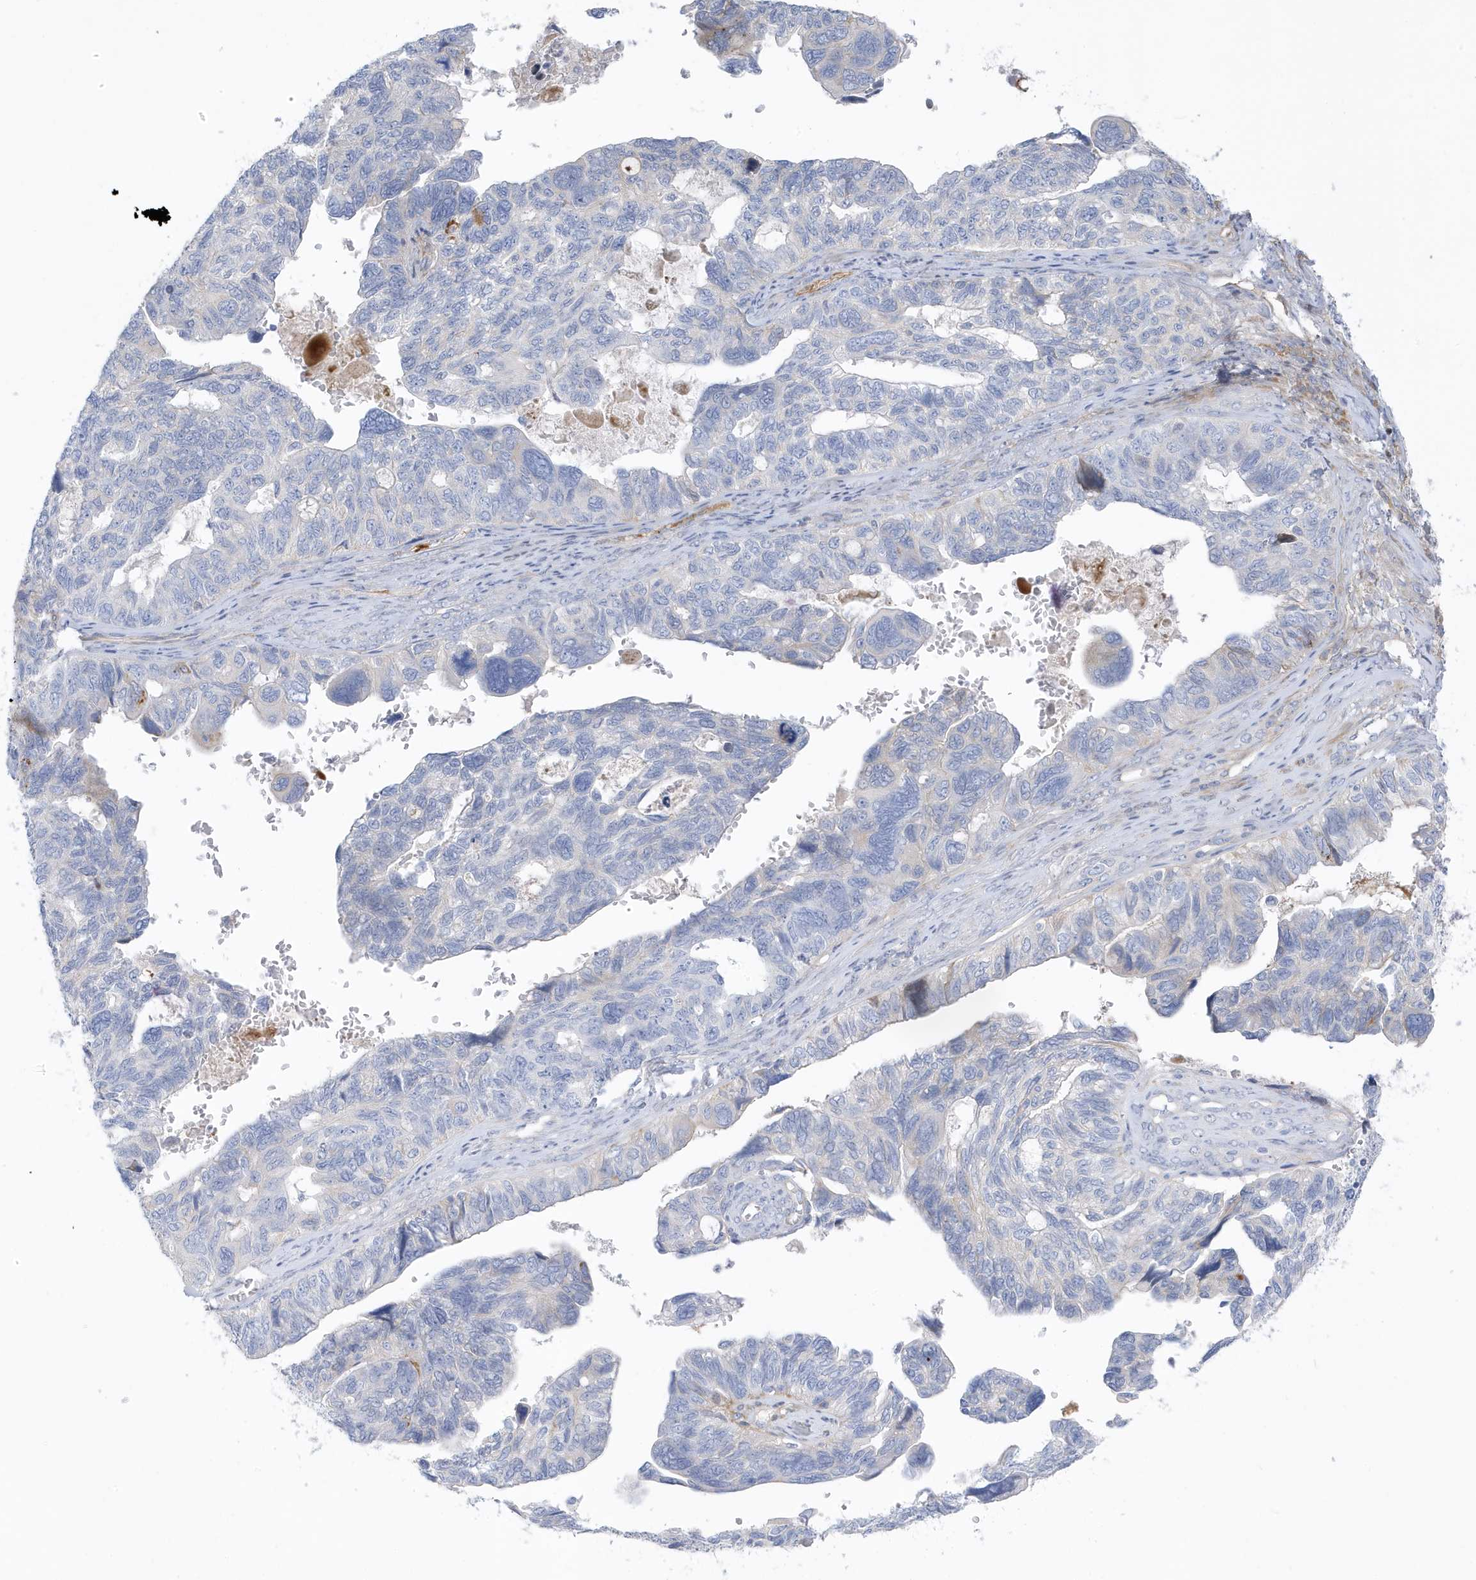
{"staining": {"intensity": "negative", "quantity": "none", "location": "none"}, "tissue": "ovarian cancer", "cell_type": "Tumor cells", "image_type": "cancer", "snomed": [{"axis": "morphology", "description": "Cystadenocarcinoma, serous, NOS"}, {"axis": "topography", "description": "Ovary"}], "caption": "Tumor cells show no significant protein positivity in ovarian cancer. The staining was performed using DAB (3,3'-diaminobenzidine) to visualize the protein expression in brown, while the nuclei were stained in blue with hematoxylin (Magnification: 20x).", "gene": "ATP13A5", "patient": {"sex": "female", "age": 79}}